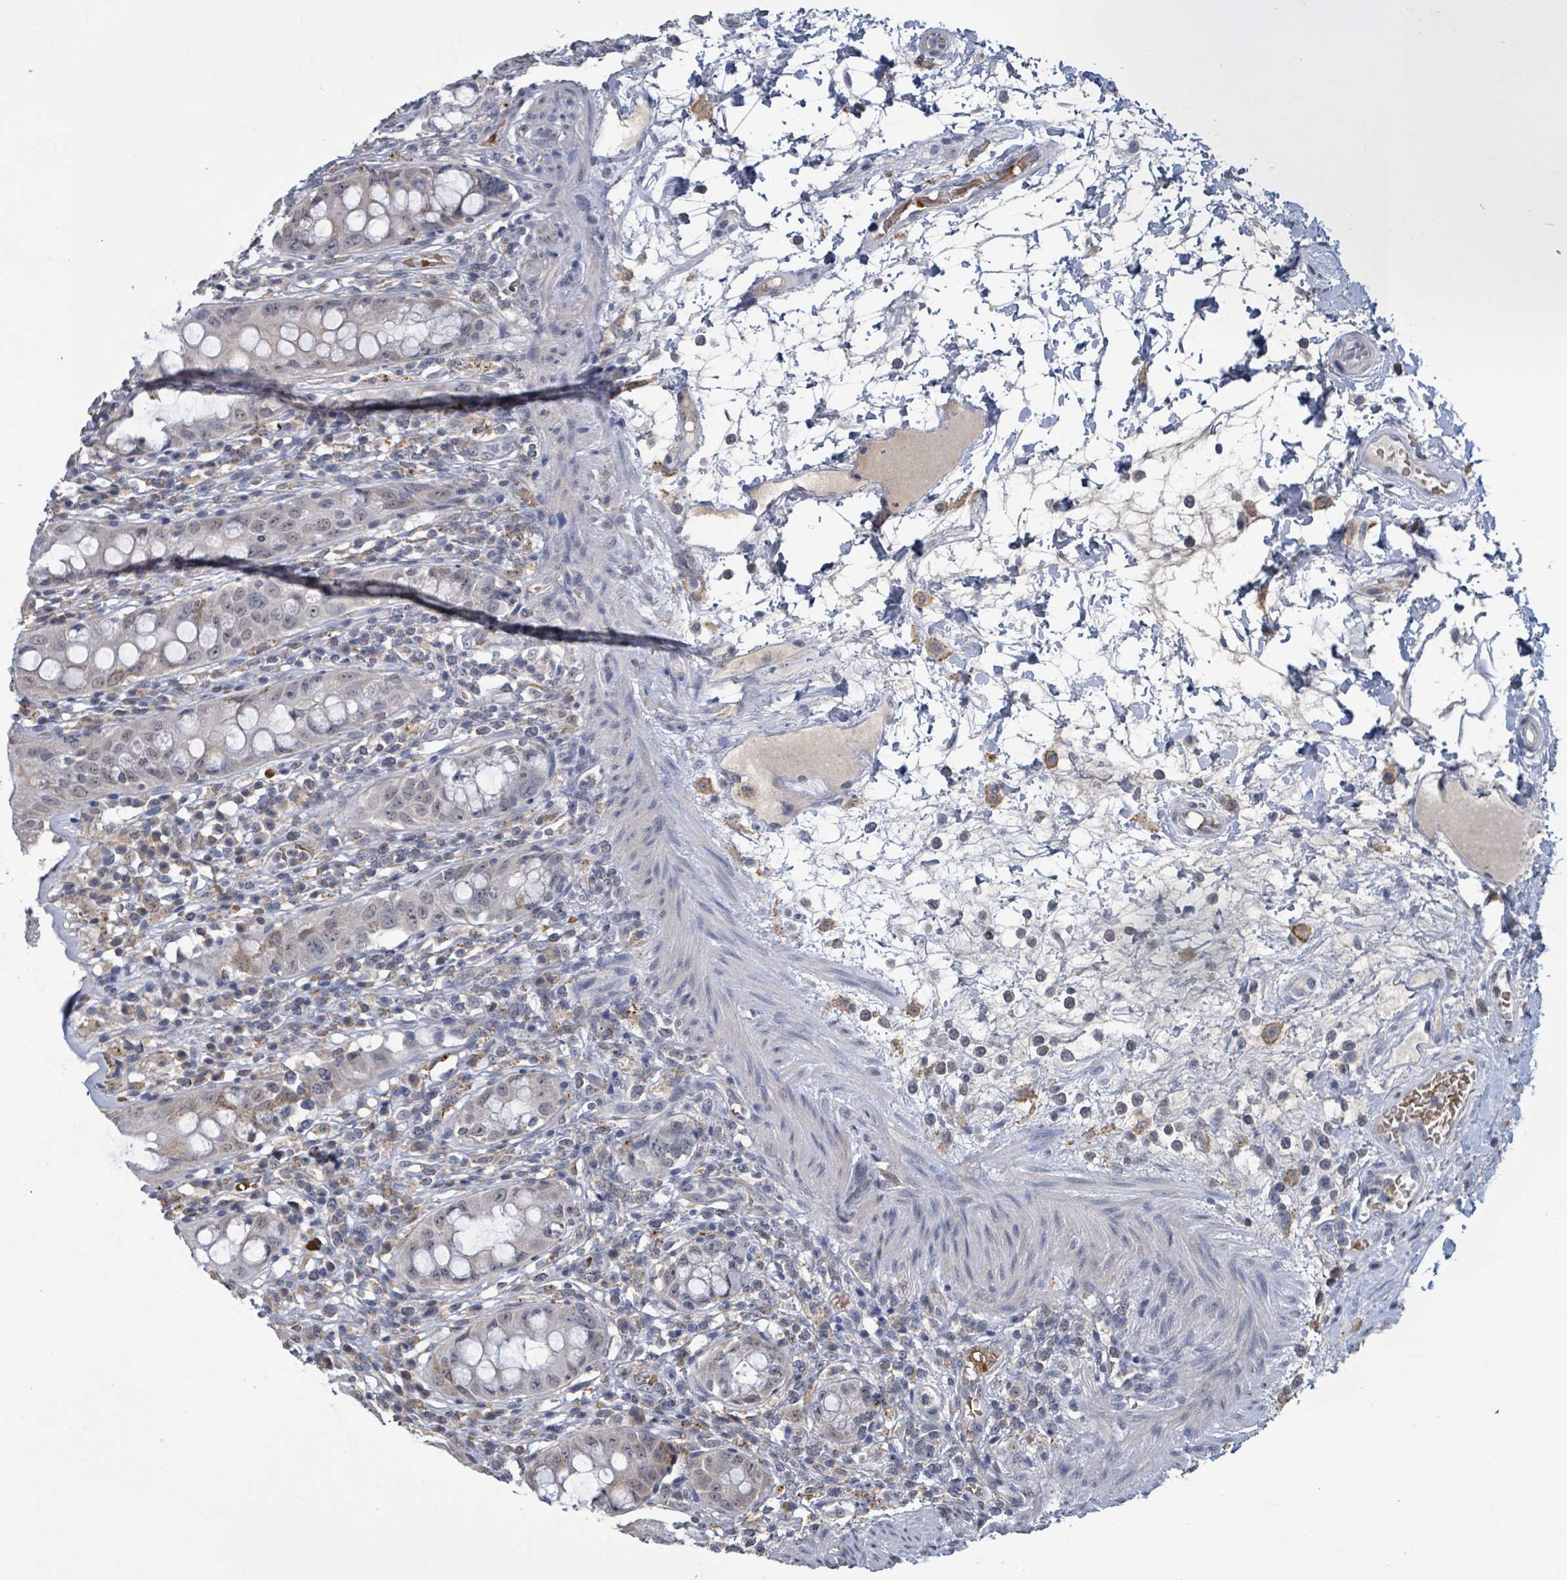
{"staining": {"intensity": "weak", "quantity": "25%-75%", "location": "cytoplasmic/membranous"}, "tissue": "rectum", "cell_type": "Glandular cells", "image_type": "normal", "snomed": [{"axis": "morphology", "description": "Normal tissue, NOS"}, {"axis": "topography", "description": "Rectum"}], "caption": "DAB (3,3'-diaminobenzidine) immunohistochemical staining of benign human rectum reveals weak cytoplasmic/membranous protein expression in approximately 25%-75% of glandular cells.", "gene": "SEBOX", "patient": {"sex": "female", "age": 57}}